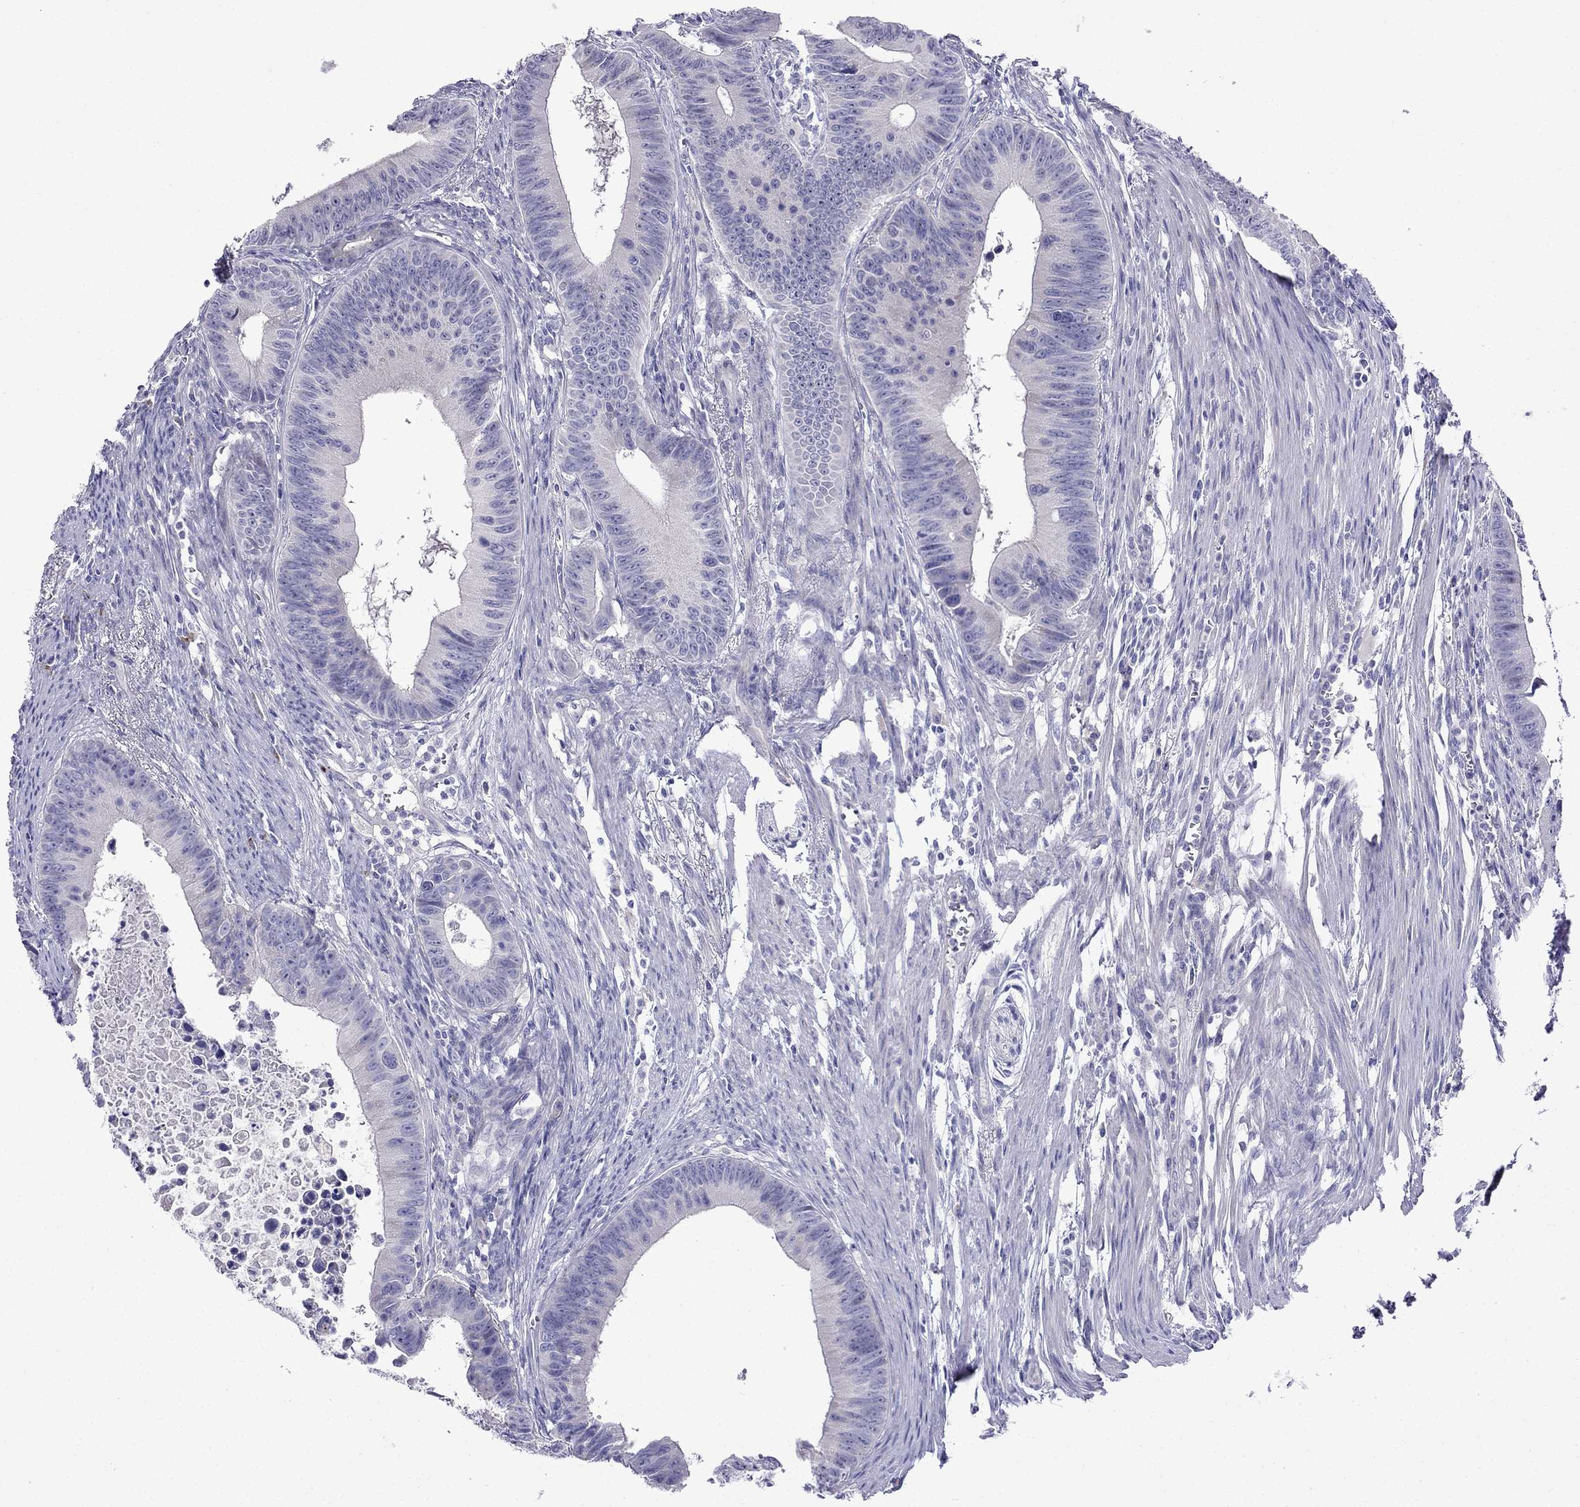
{"staining": {"intensity": "negative", "quantity": "none", "location": "none"}, "tissue": "colorectal cancer", "cell_type": "Tumor cells", "image_type": "cancer", "snomed": [{"axis": "morphology", "description": "Adenocarcinoma, NOS"}, {"axis": "topography", "description": "Colon"}], "caption": "Immunohistochemistry histopathology image of neoplastic tissue: human colorectal cancer stained with DAB (3,3'-diaminobenzidine) displays no significant protein positivity in tumor cells. The staining is performed using DAB (3,3'-diaminobenzidine) brown chromogen with nuclei counter-stained in using hematoxylin.", "gene": "PATE1", "patient": {"sex": "female", "age": 87}}